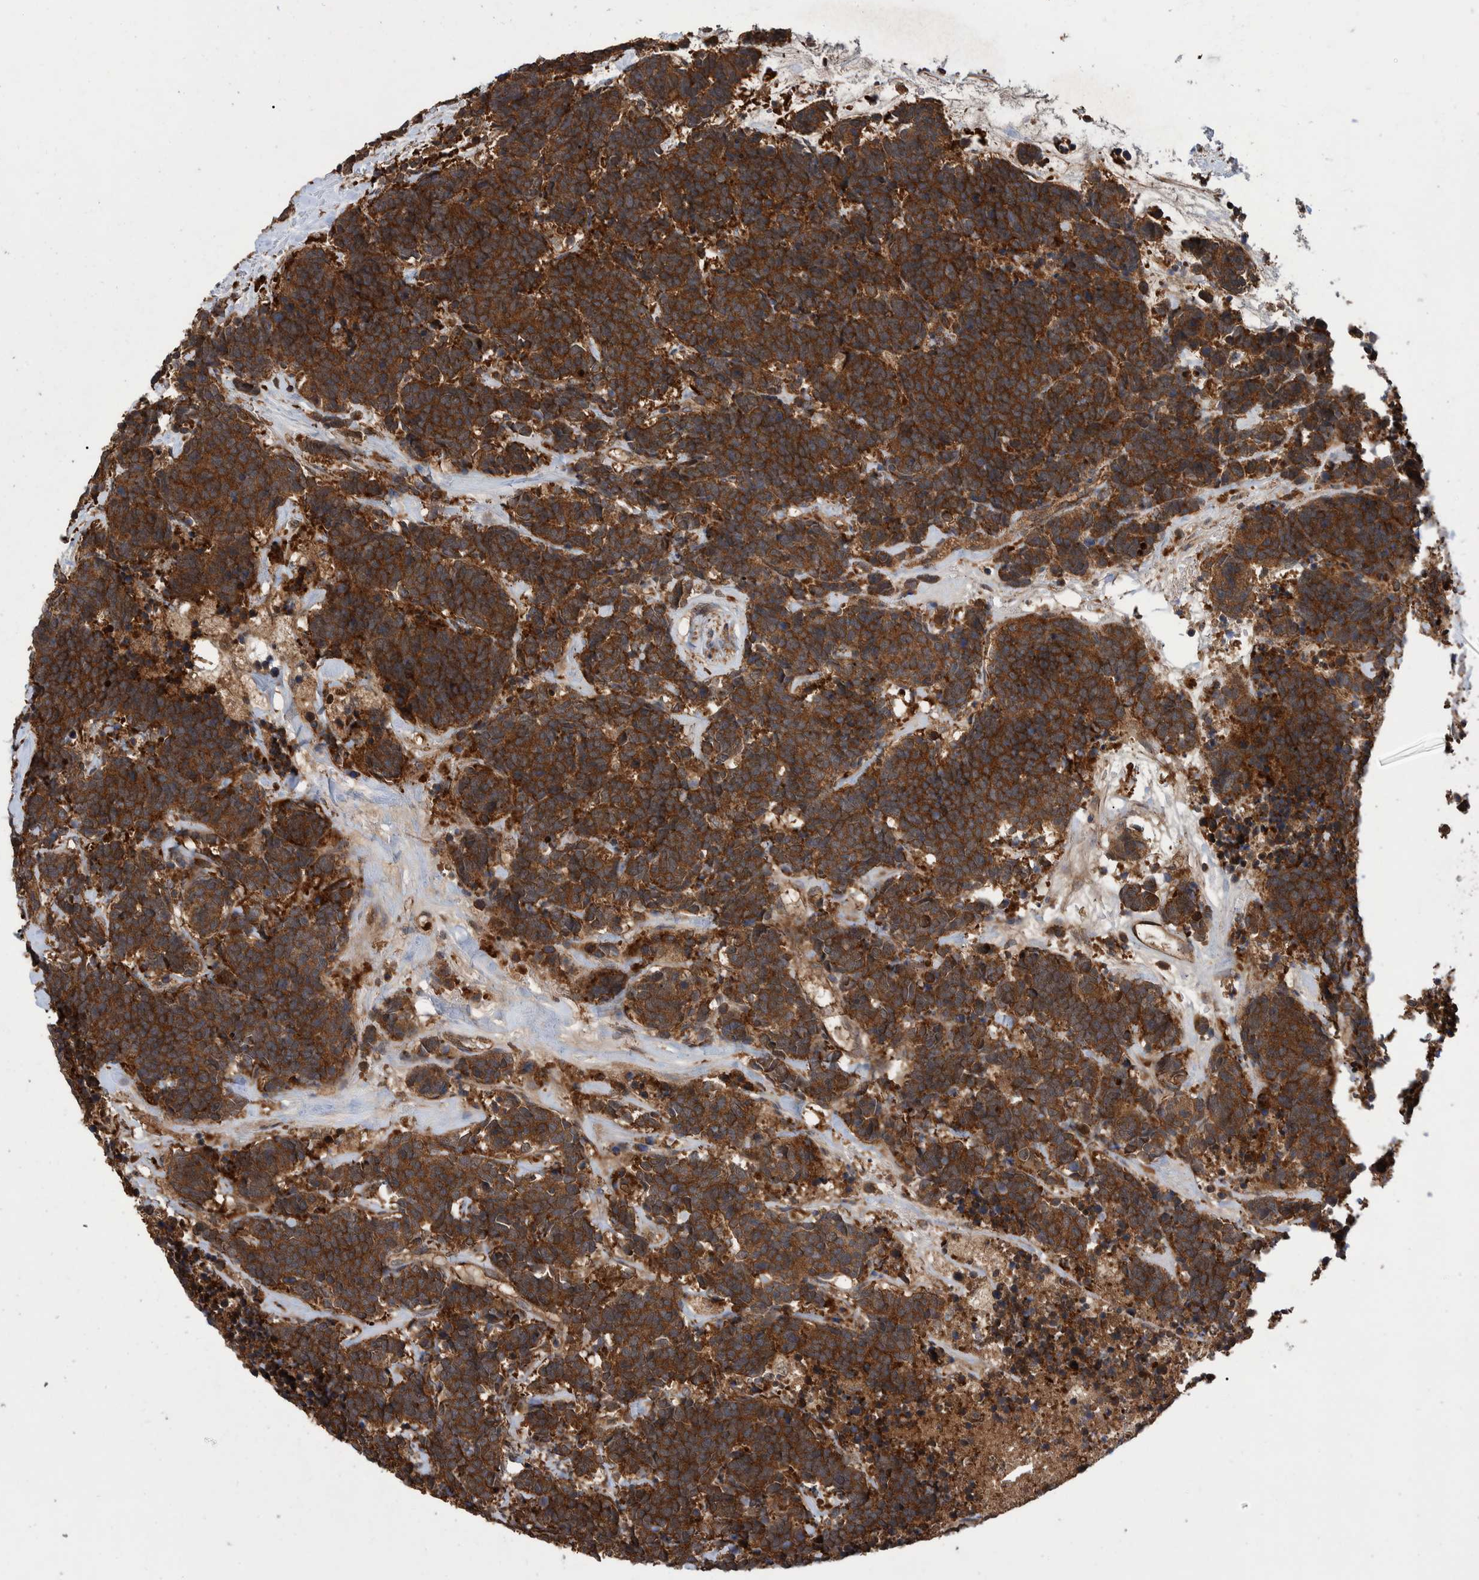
{"staining": {"intensity": "strong", "quantity": ">75%", "location": "cytoplasmic/membranous"}, "tissue": "carcinoid", "cell_type": "Tumor cells", "image_type": "cancer", "snomed": [{"axis": "morphology", "description": "Carcinoma, NOS"}, {"axis": "morphology", "description": "Carcinoid, malignant, NOS"}, {"axis": "topography", "description": "Urinary bladder"}], "caption": "Immunohistochemistry micrograph of neoplastic tissue: carcinoid (malignant) stained using IHC reveals high levels of strong protein expression localized specifically in the cytoplasmic/membranous of tumor cells, appearing as a cytoplasmic/membranous brown color.", "gene": "VBP1", "patient": {"sex": "male", "age": 57}}